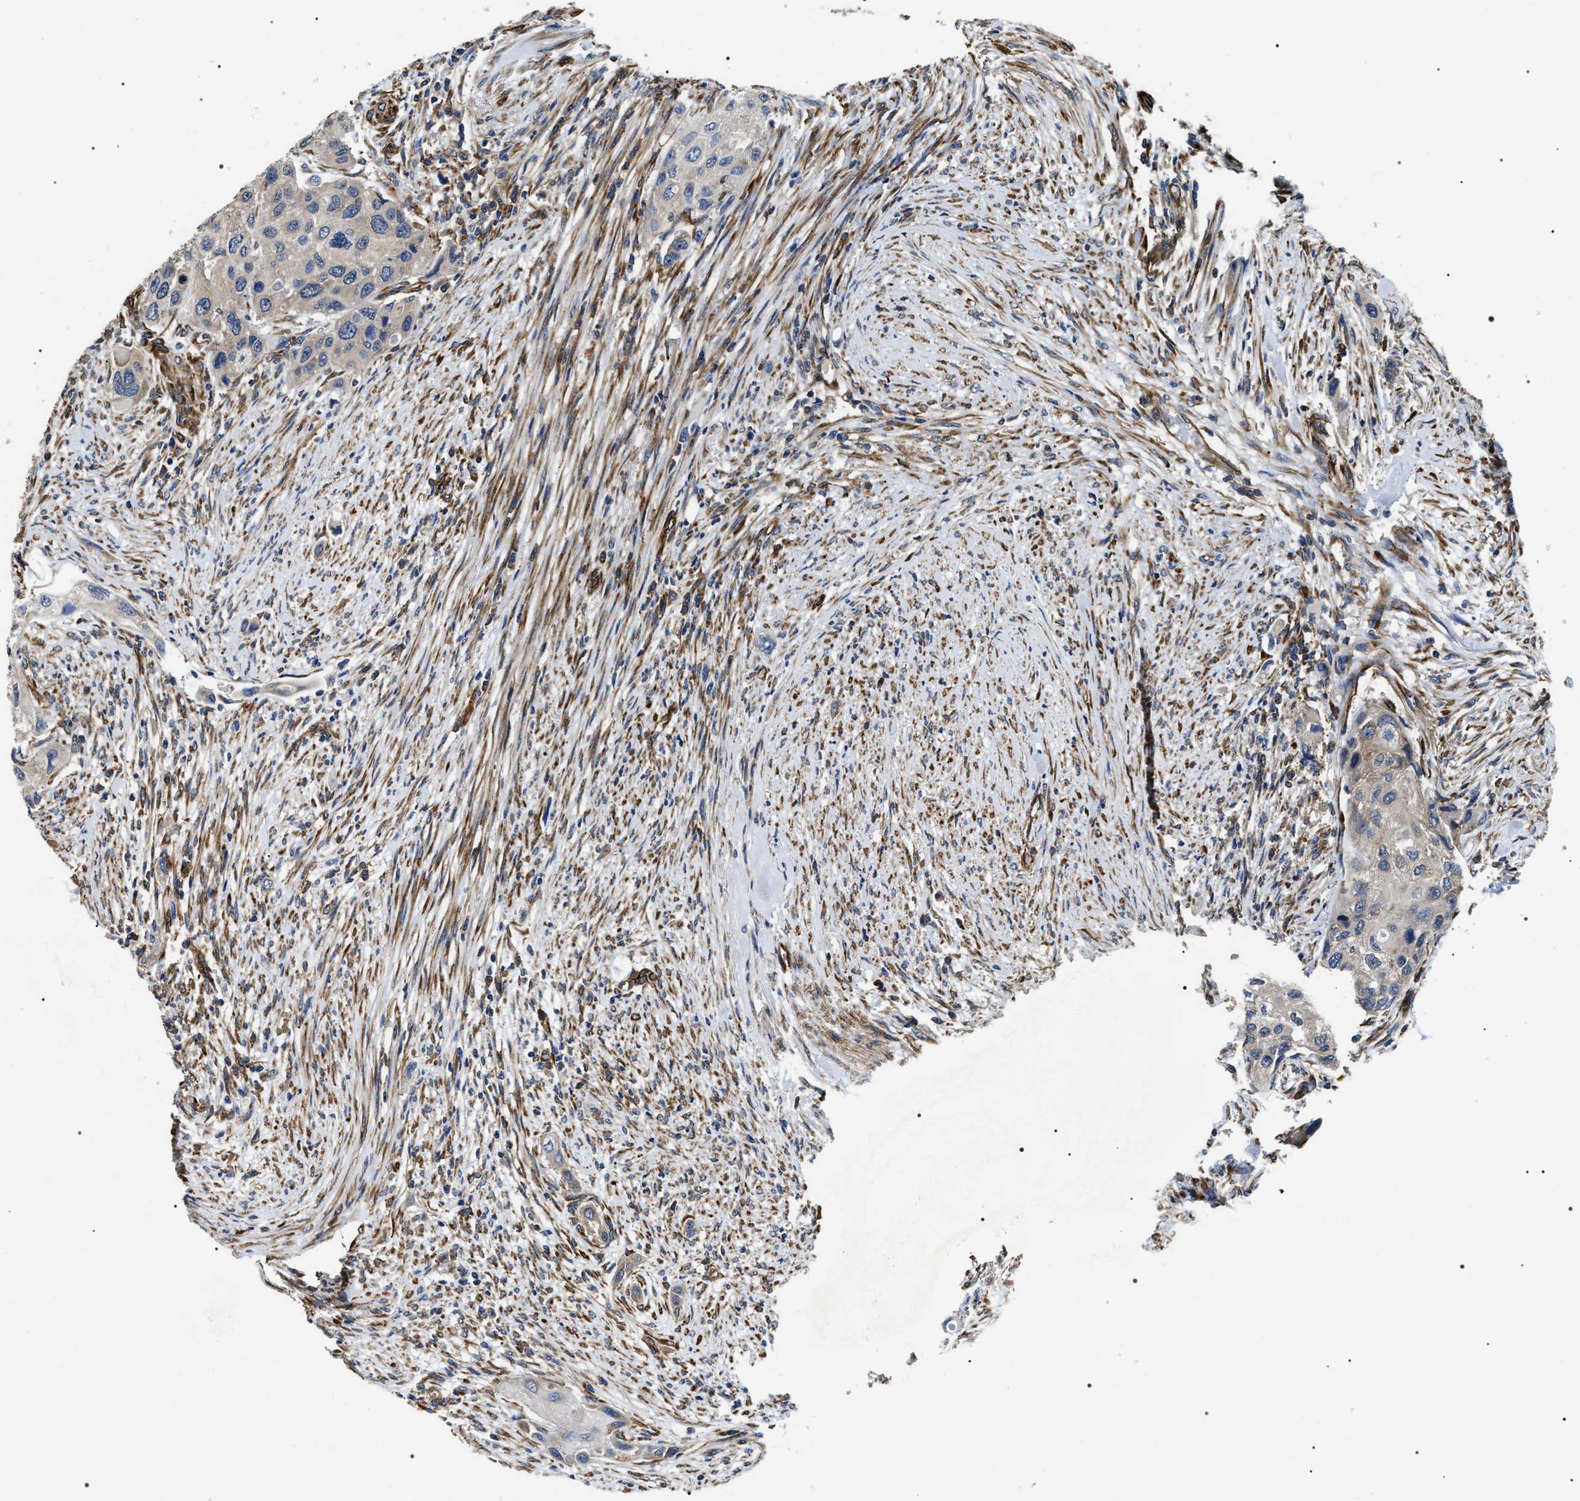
{"staining": {"intensity": "negative", "quantity": "none", "location": "none"}, "tissue": "urothelial cancer", "cell_type": "Tumor cells", "image_type": "cancer", "snomed": [{"axis": "morphology", "description": "Urothelial carcinoma, High grade"}, {"axis": "topography", "description": "Urinary bladder"}], "caption": "High magnification brightfield microscopy of urothelial cancer stained with DAB (brown) and counterstained with hematoxylin (blue): tumor cells show no significant expression.", "gene": "ZC3HAV1L", "patient": {"sex": "female", "age": 56}}